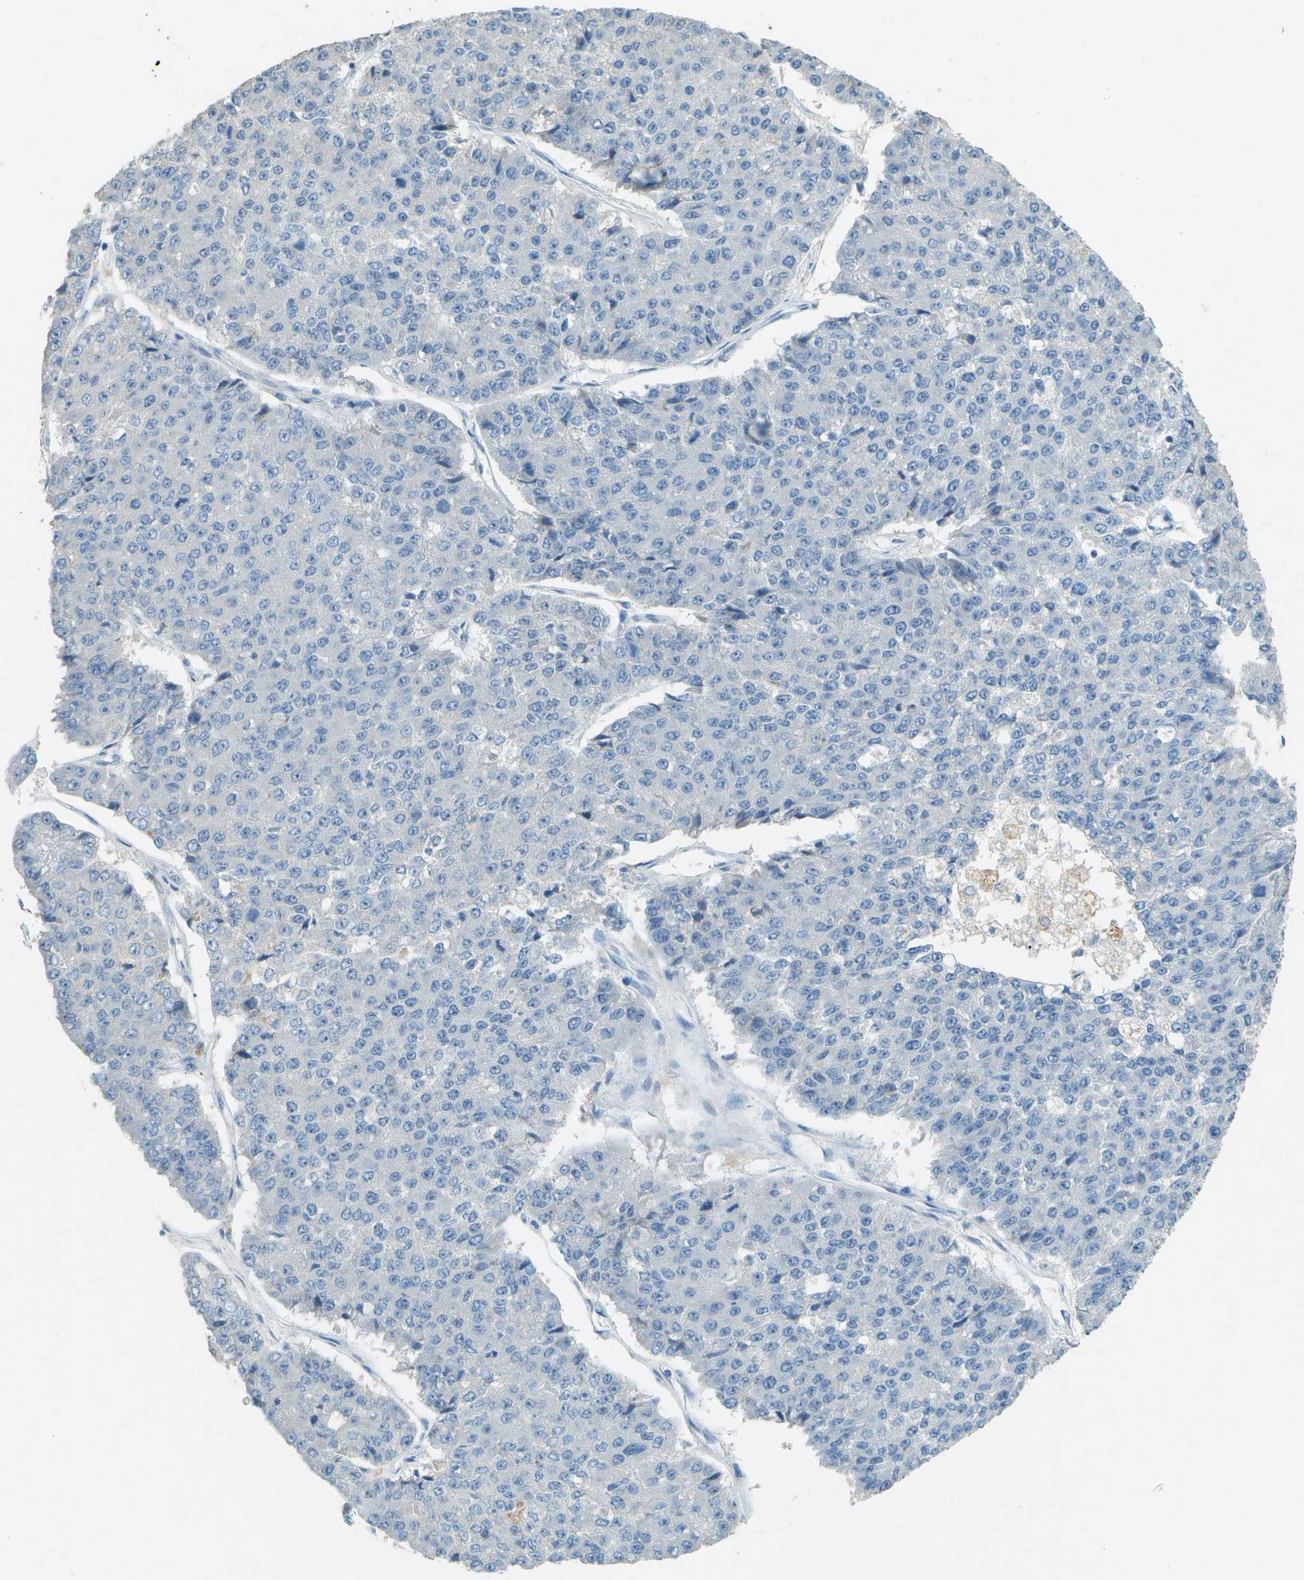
{"staining": {"intensity": "negative", "quantity": "none", "location": "none"}, "tissue": "pancreatic cancer", "cell_type": "Tumor cells", "image_type": "cancer", "snomed": [{"axis": "morphology", "description": "Adenocarcinoma, NOS"}, {"axis": "topography", "description": "Pancreas"}], "caption": "Immunohistochemistry (IHC) of human pancreatic adenocarcinoma displays no expression in tumor cells.", "gene": "LGI2", "patient": {"sex": "male", "age": 50}}